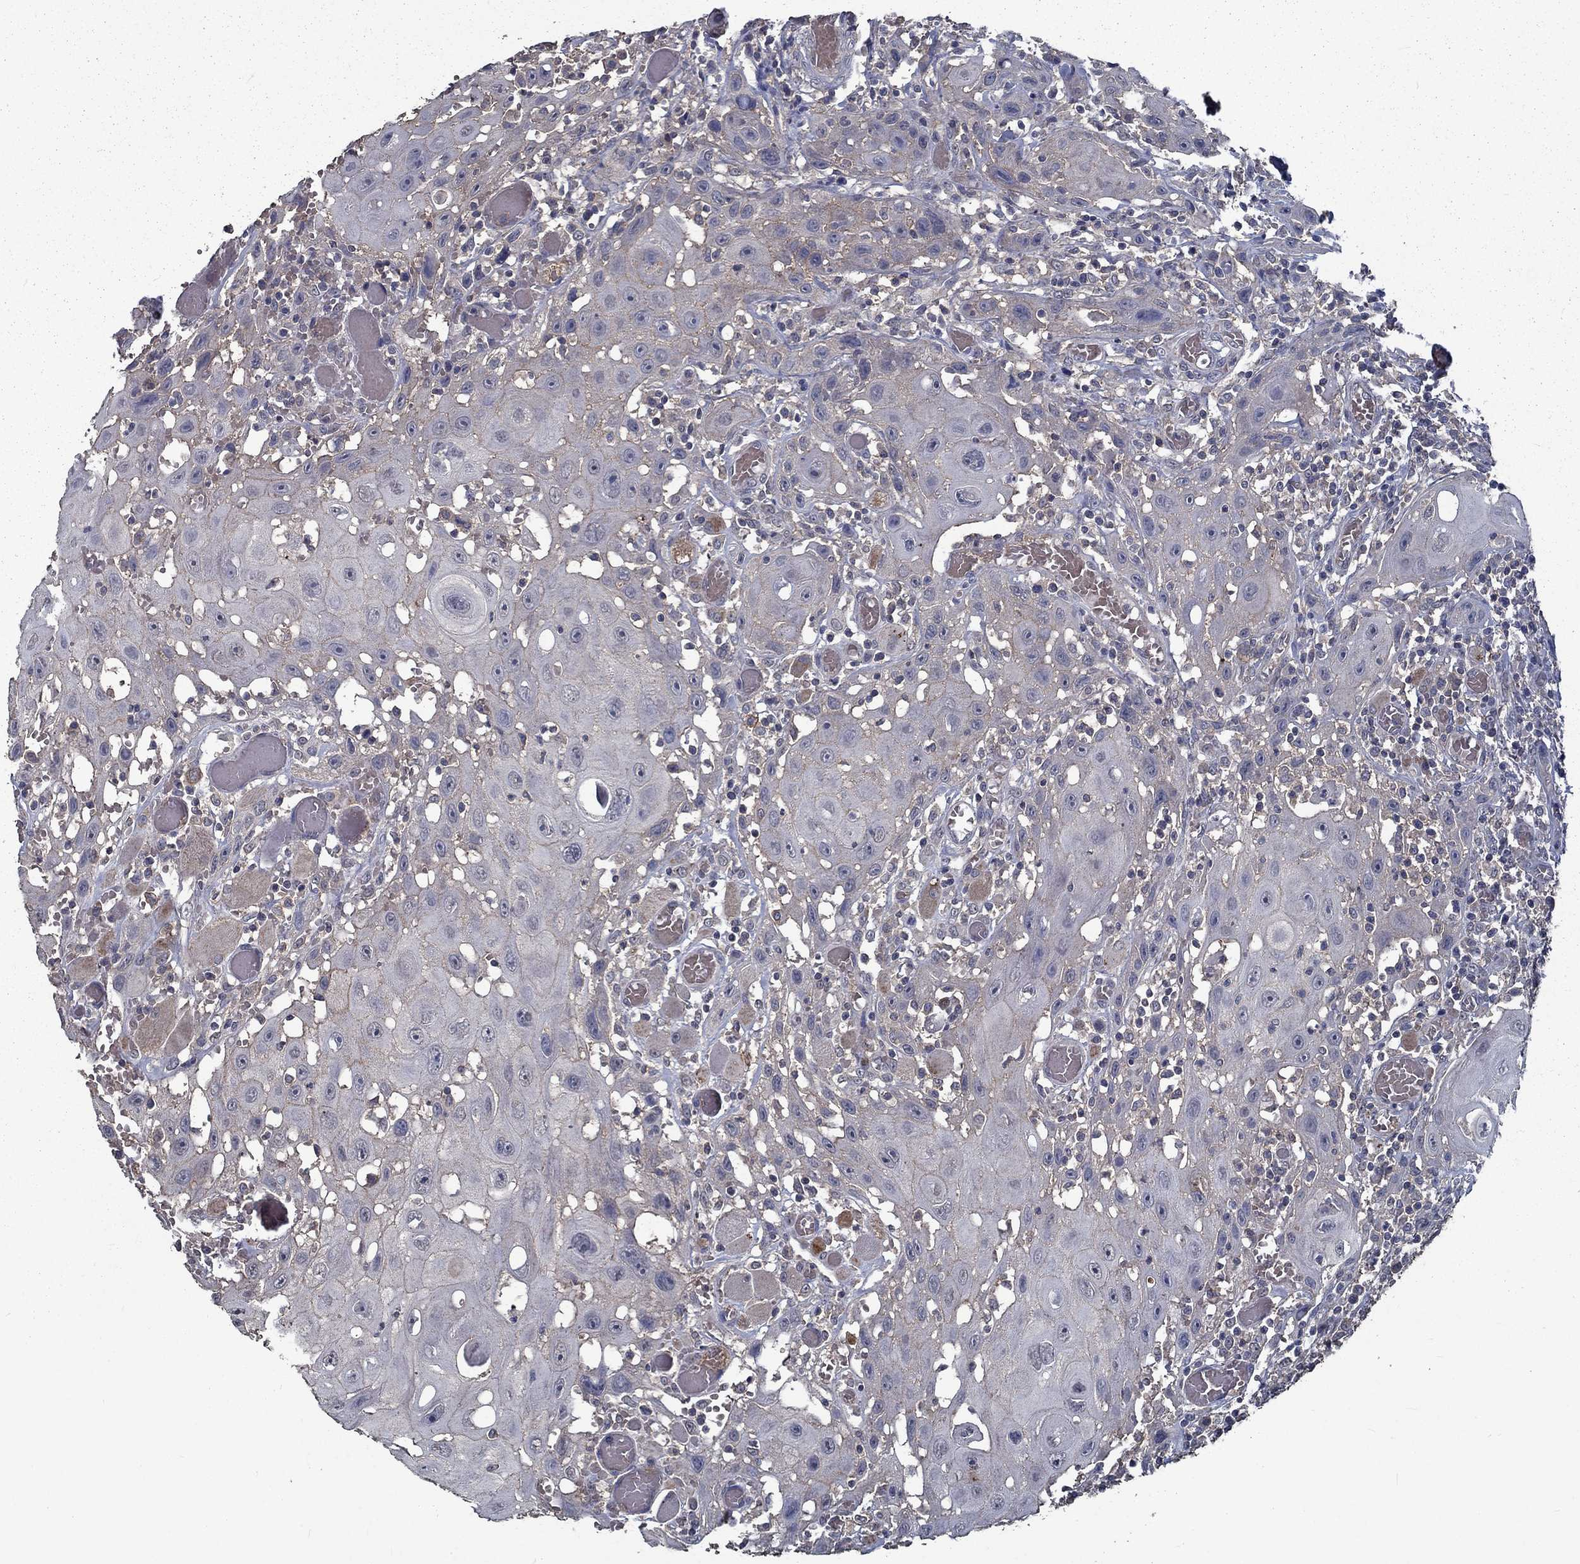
{"staining": {"intensity": "weak", "quantity": "<25%", "location": "cytoplasmic/membranous"}, "tissue": "head and neck cancer", "cell_type": "Tumor cells", "image_type": "cancer", "snomed": [{"axis": "morphology", "description": "Normal tissue, NOS"}, {"axis": "morphology", "description": "Squamous cell carcinoma, NOS"}, {"axis": "topography", "description": "Oral tissue"}, {"axis": "topography", "description": "Head-Neck"}], "caption": "IHC histopathology image of neoplastic tissue: human squamous cell carcinoma (head and neck) stained with DAB displays no significant protein staining in tumor cells.", "gene": "SLC44A1", "patient": {"sex": "male", "age": 71}}